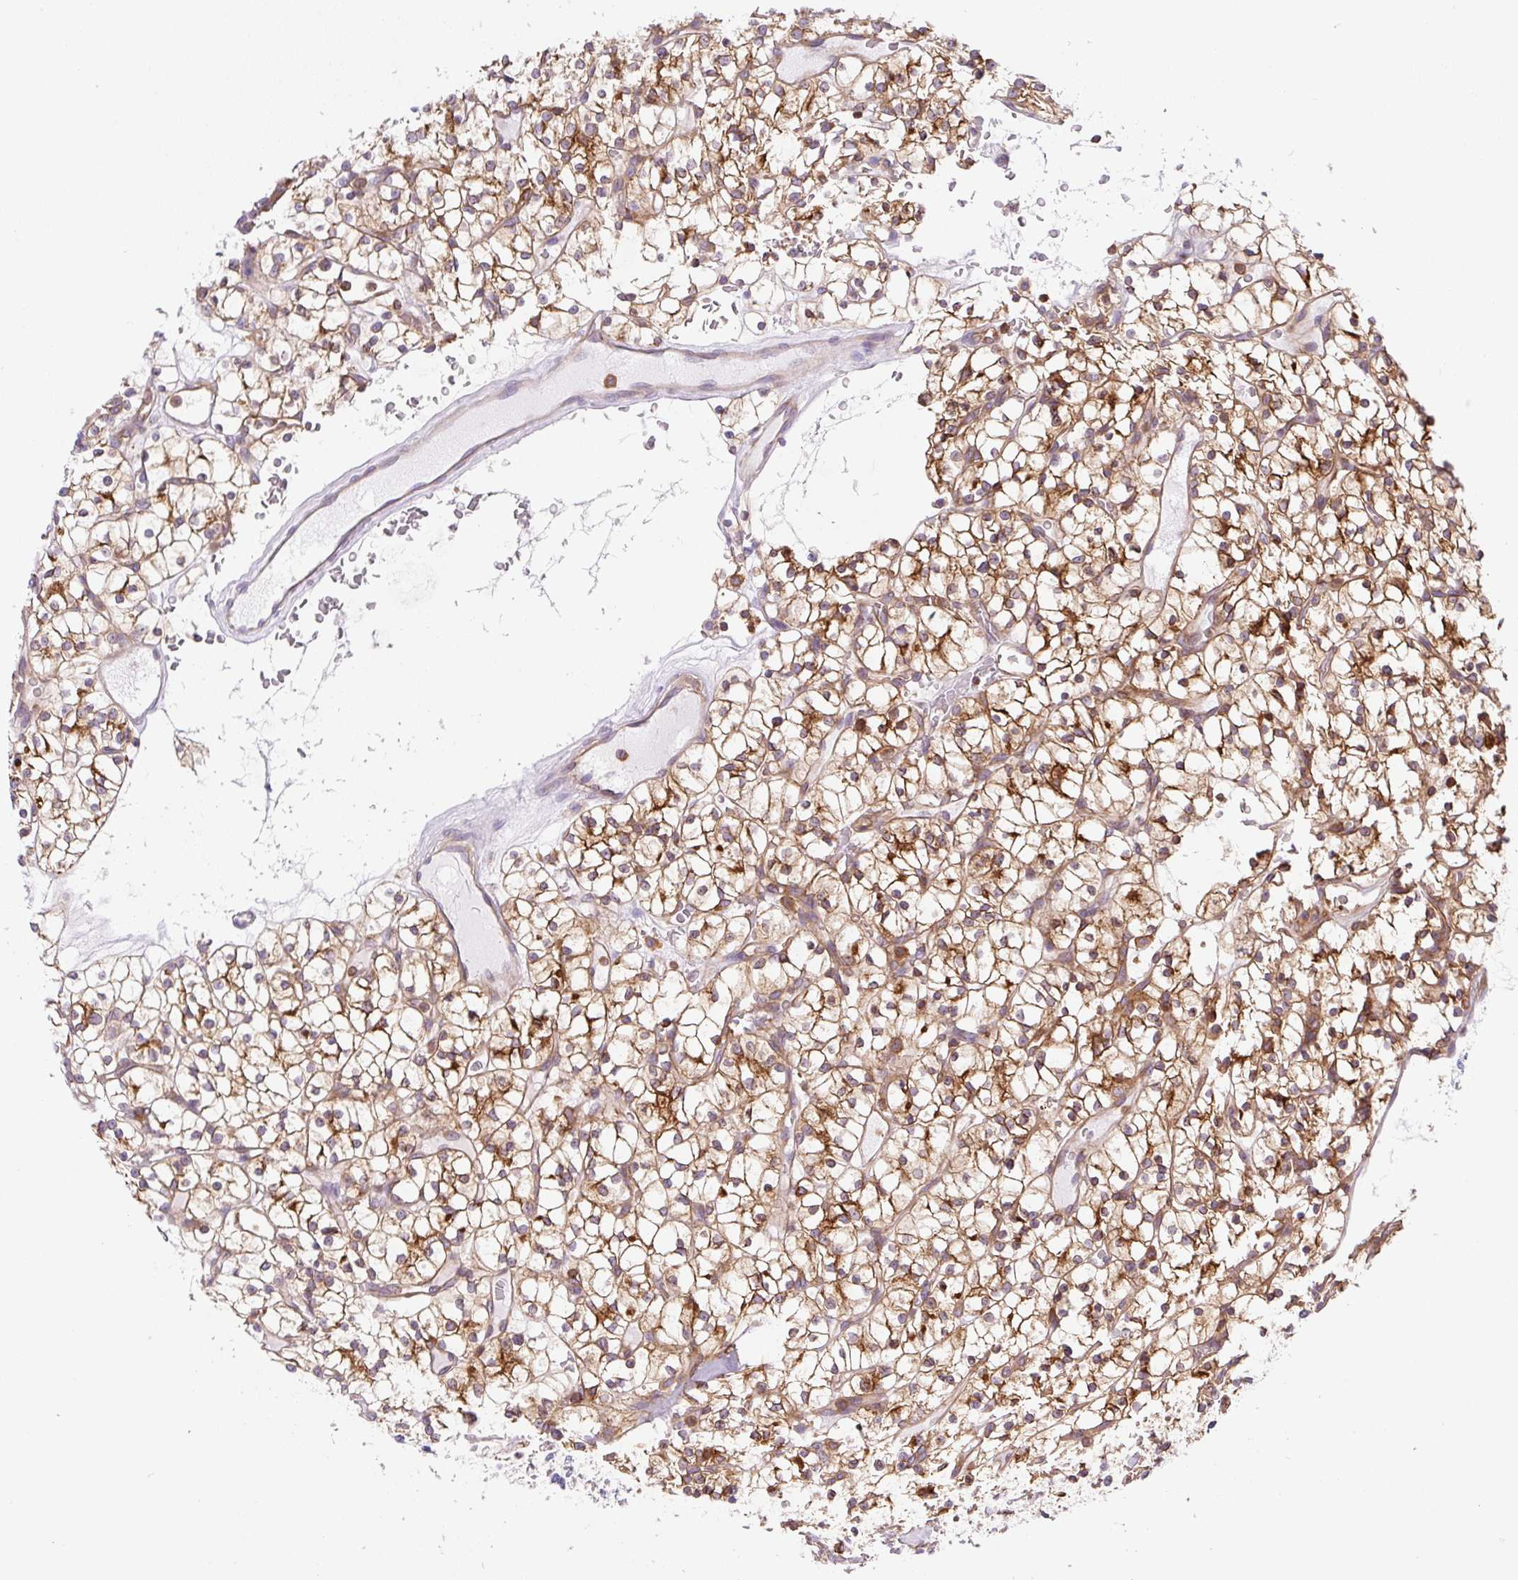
{"staining": {"intensity": "strong", "quantity": ">75%", "location": "cytoplasmic/membranous"}, "tissue": "renal cancer", "cell_type": "Tumor cells", "image_type": "cancer", "snomed": [{"axis": "morphology", "description": "Adenocarcinoma, NOS"}, {"axis": "topography", "description": "Kidney"}], "caption": "A brown stain shows strong cytoplasmic/membranous staining of a protein in renal cancer (adenocarcinoma) tumor cells.", "gene": "DNM2", "patient": {"sex": "female", "age": 64}}